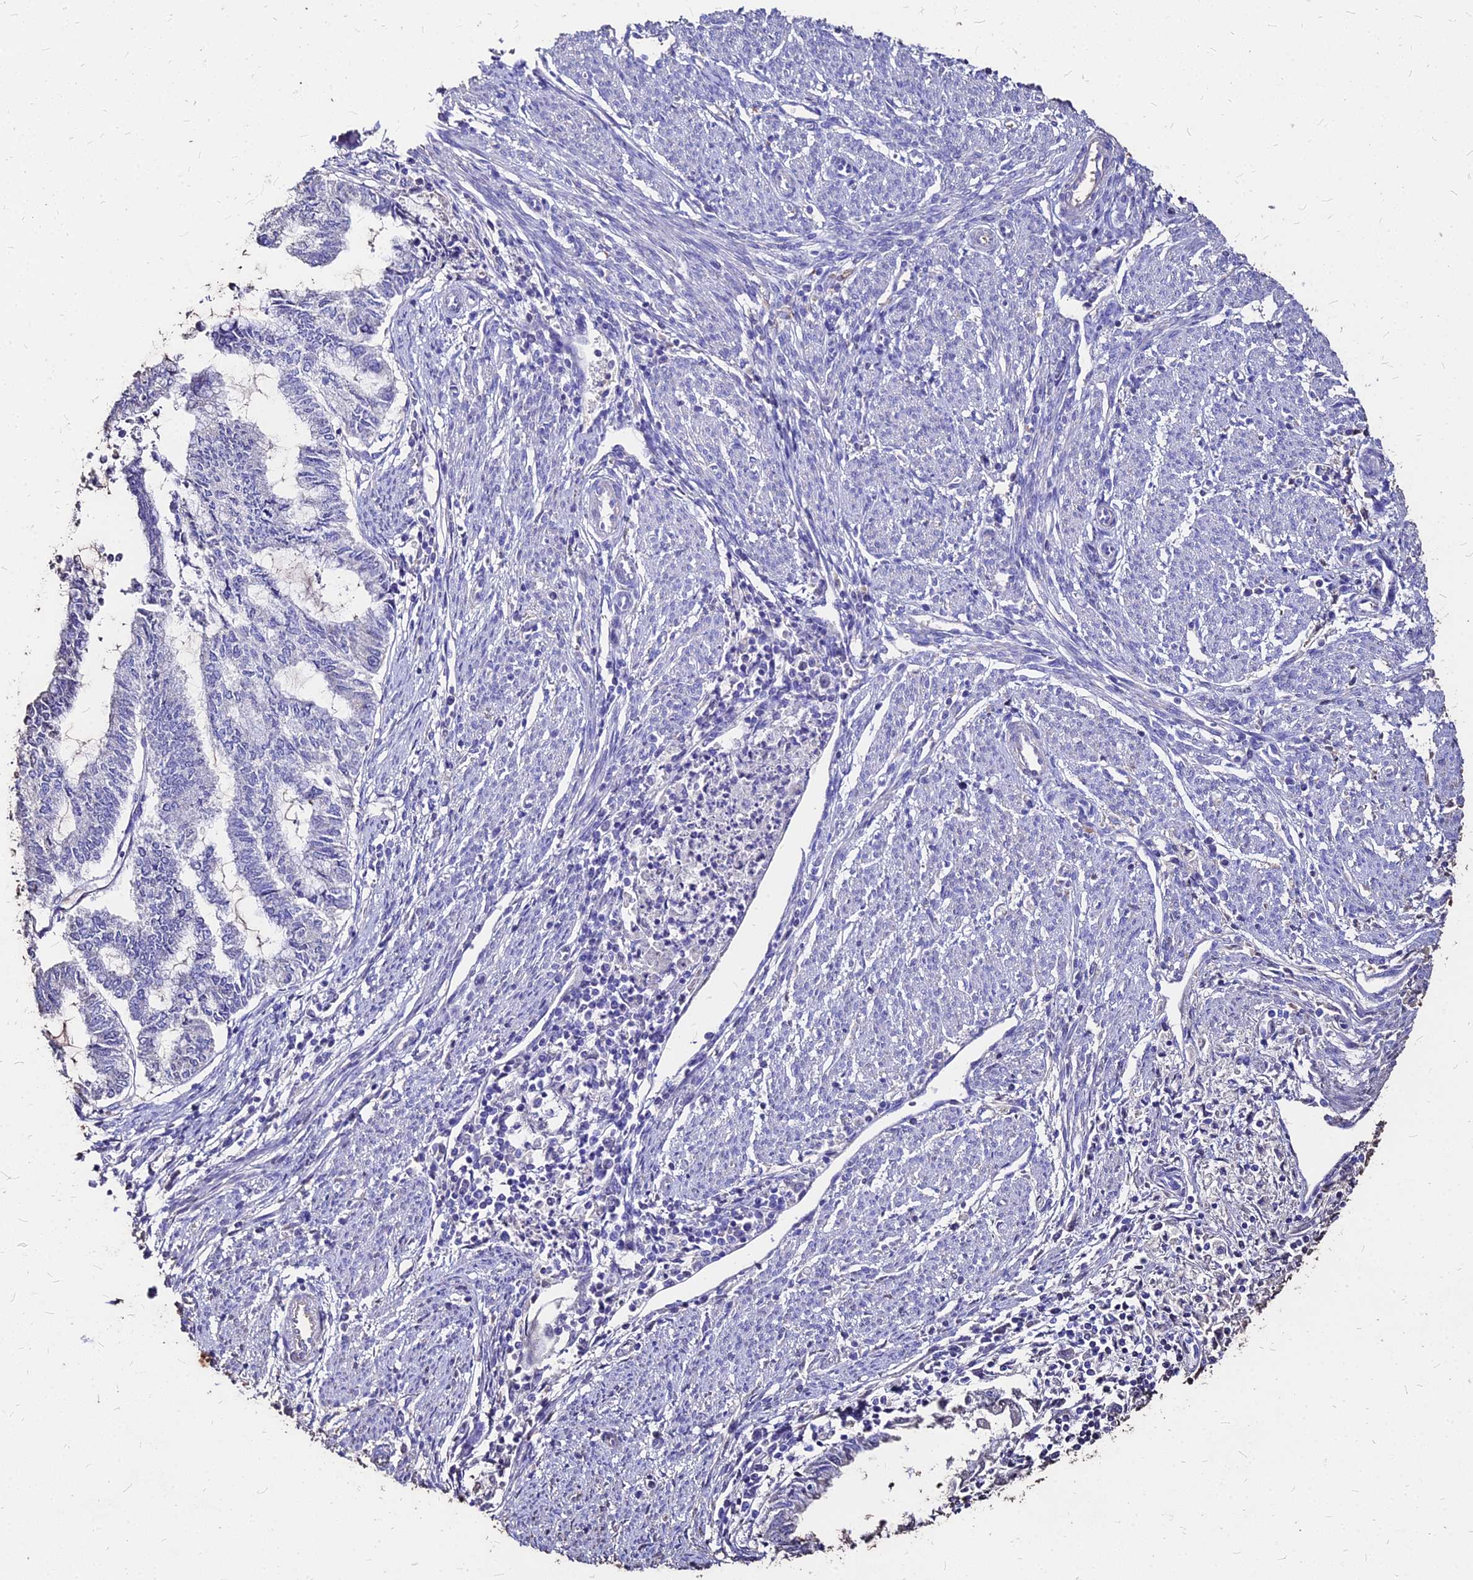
{"staining": {"intensity": "negative", "quantity": "none", "location": "none"}, "tissue": "endometrial cancer", "cell_type": "Tumor cells", "image_type": "cancer", "snomed": [{"axis": "morphology", "description": "Adenocarcinoma, NOS"}, {"axis": "topography", "description": "Endometrium"}], "caption": "This photomicrograph is of endometrial cancer stained with IHC to label a protein in brown with the nuclei are counter-stained blue. There is no staining in tumor cells.", "gene": "NME5", "patient": {"sex": "female", "age": 79}}